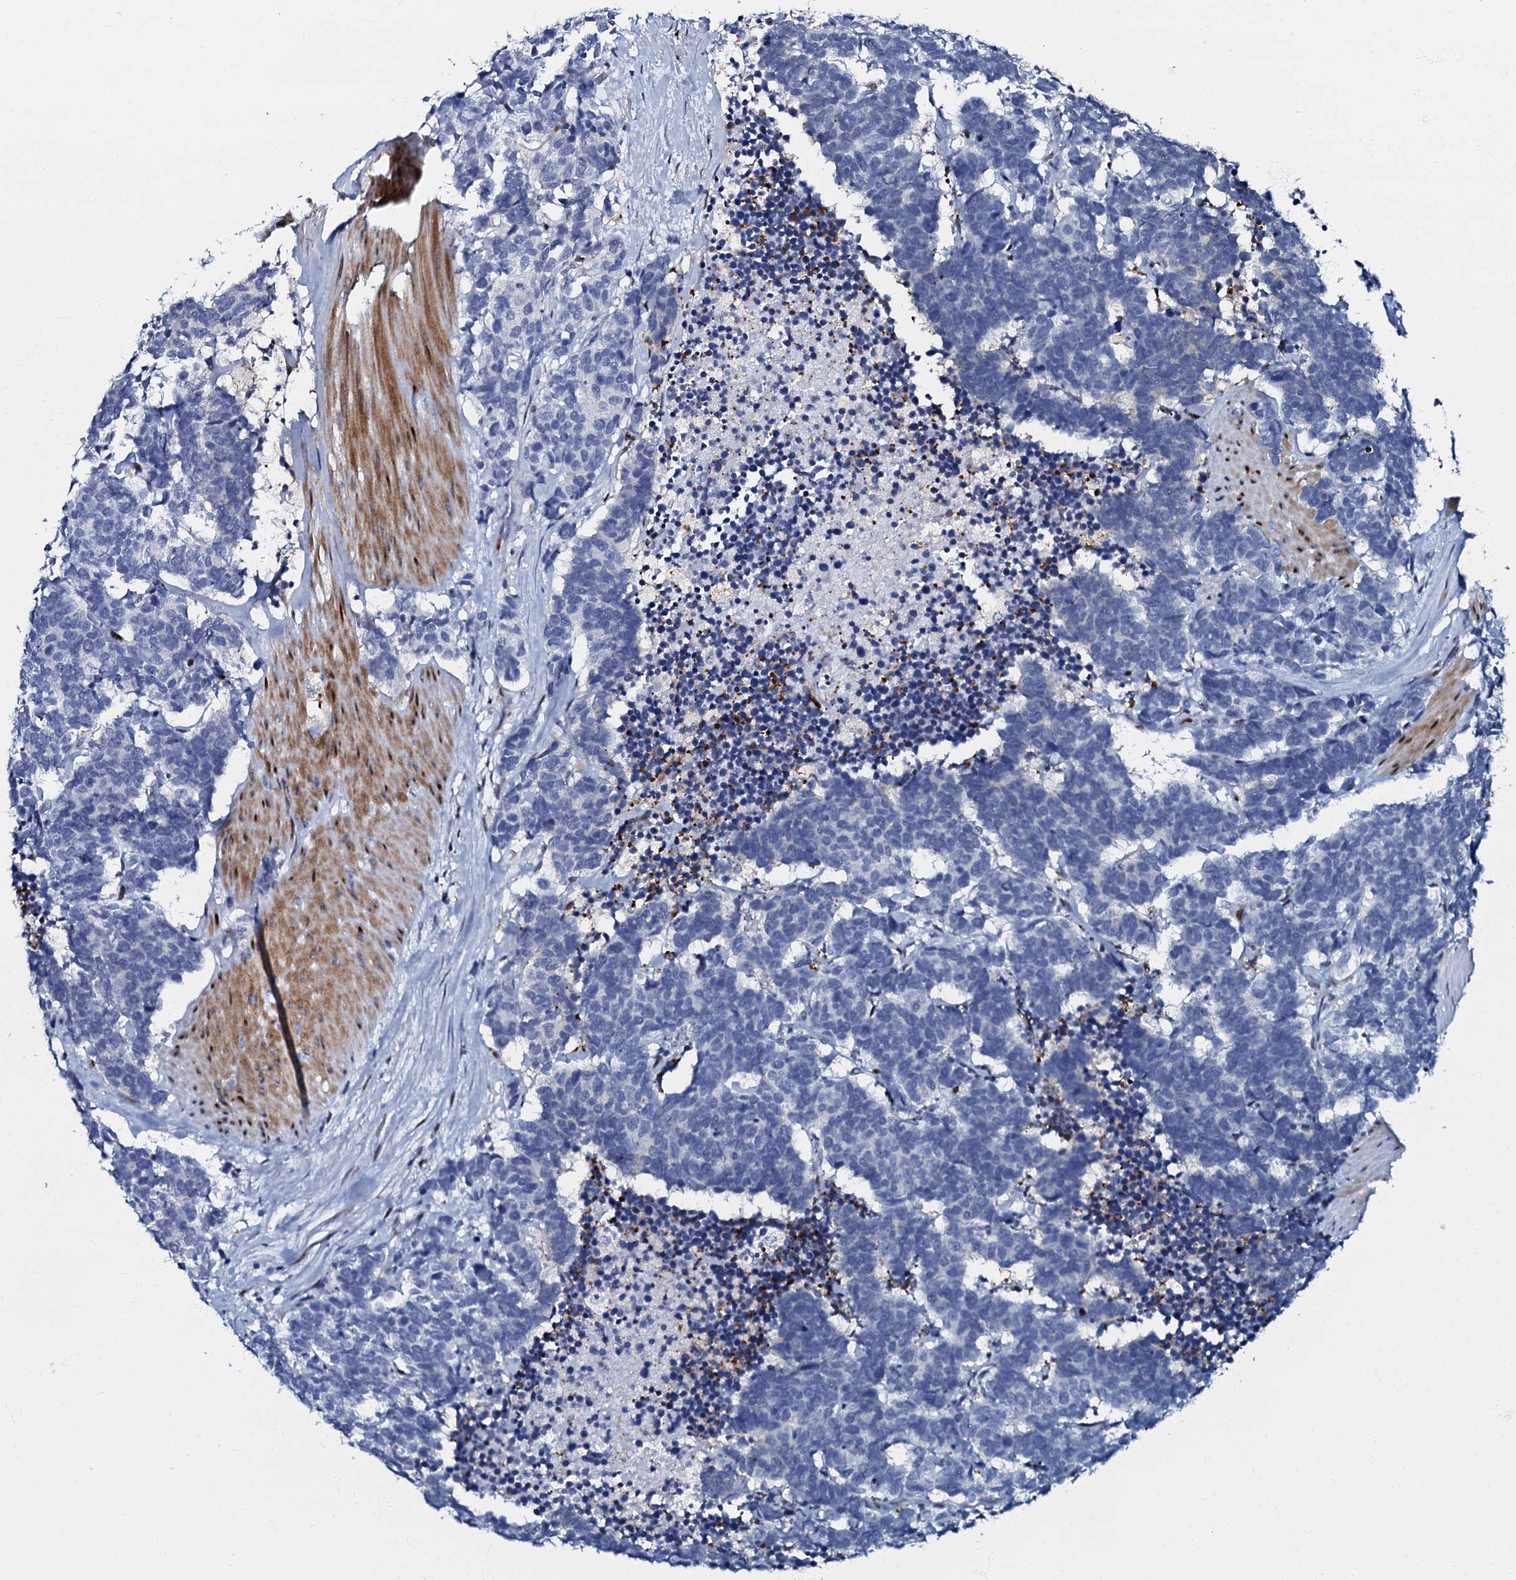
{"staining": {"intensity": "negative", "quantity": "none", "location": "none"}, "tissue": "carcinoid", "cell_type": "Tumor cells", "image_type": "cancer", "snomed": [{"axis": "morphology", "description": "Carcinoma, NOS"}, {"axis": "morphology", "description": "Carcinoid, malignant, NOS"}, {"axis": "topography", "description": "Urinary bladder"}], "caption": "There is no significant staining in tumor cells of carcinoid.", "gene": "MFSD5", "patient": {"sex": "male", "age": 57}}